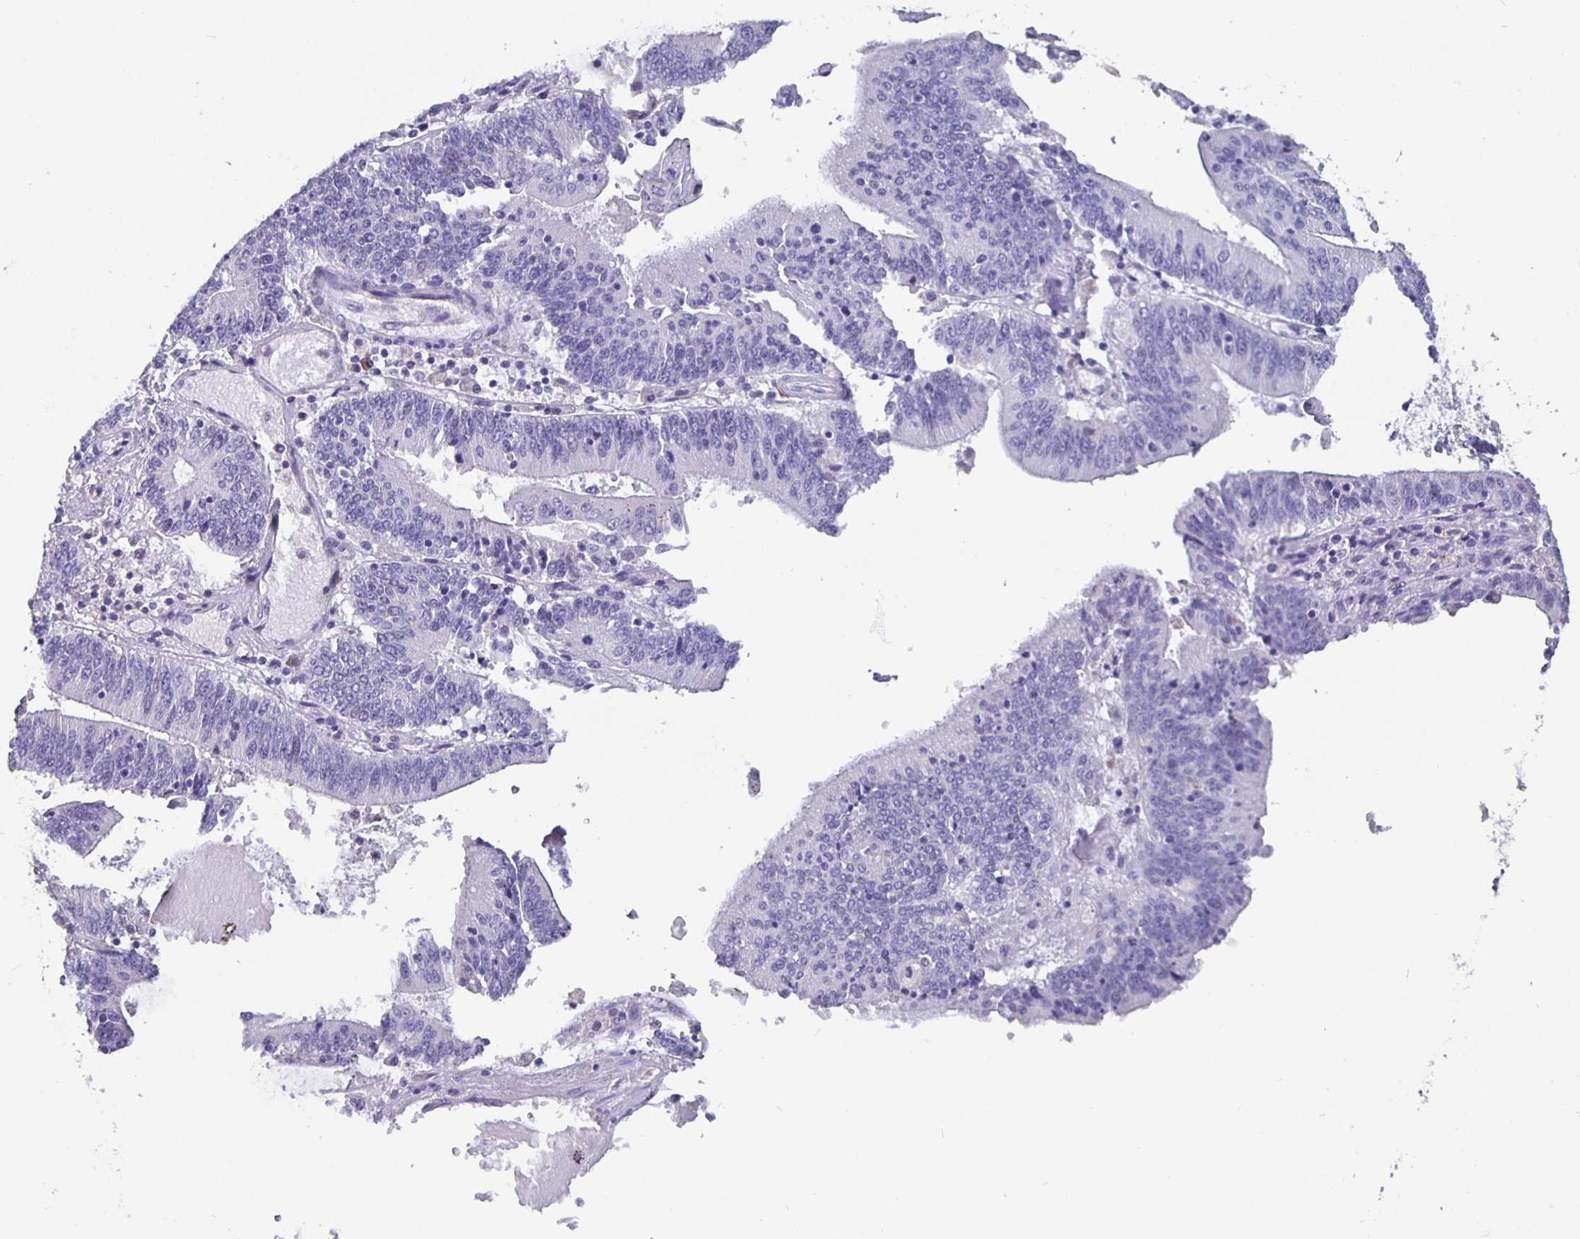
{"staining": {"intensity": "negative", "quantity": "none", "location": "none"}, "tissue": "stomach cancer", "cell_type": "Tumor cells", "image_type": "cancer", "snomed": [{"axis": "morphology", "description": "Adenocarcinoma, NOS"}, {"axis": "topography", "description": "Stomach, upper"}], "caption": "Immunohistochemical staining of human stomach cancer displays no significant staining in tumor cells. (Stains: DAB immunohistochemistry with hematoxylin counter stain, Microscopy: brightfield microscopy at high magnification).", "gene": "GPX4", "patient": {"sex": "male", "age": 68}}